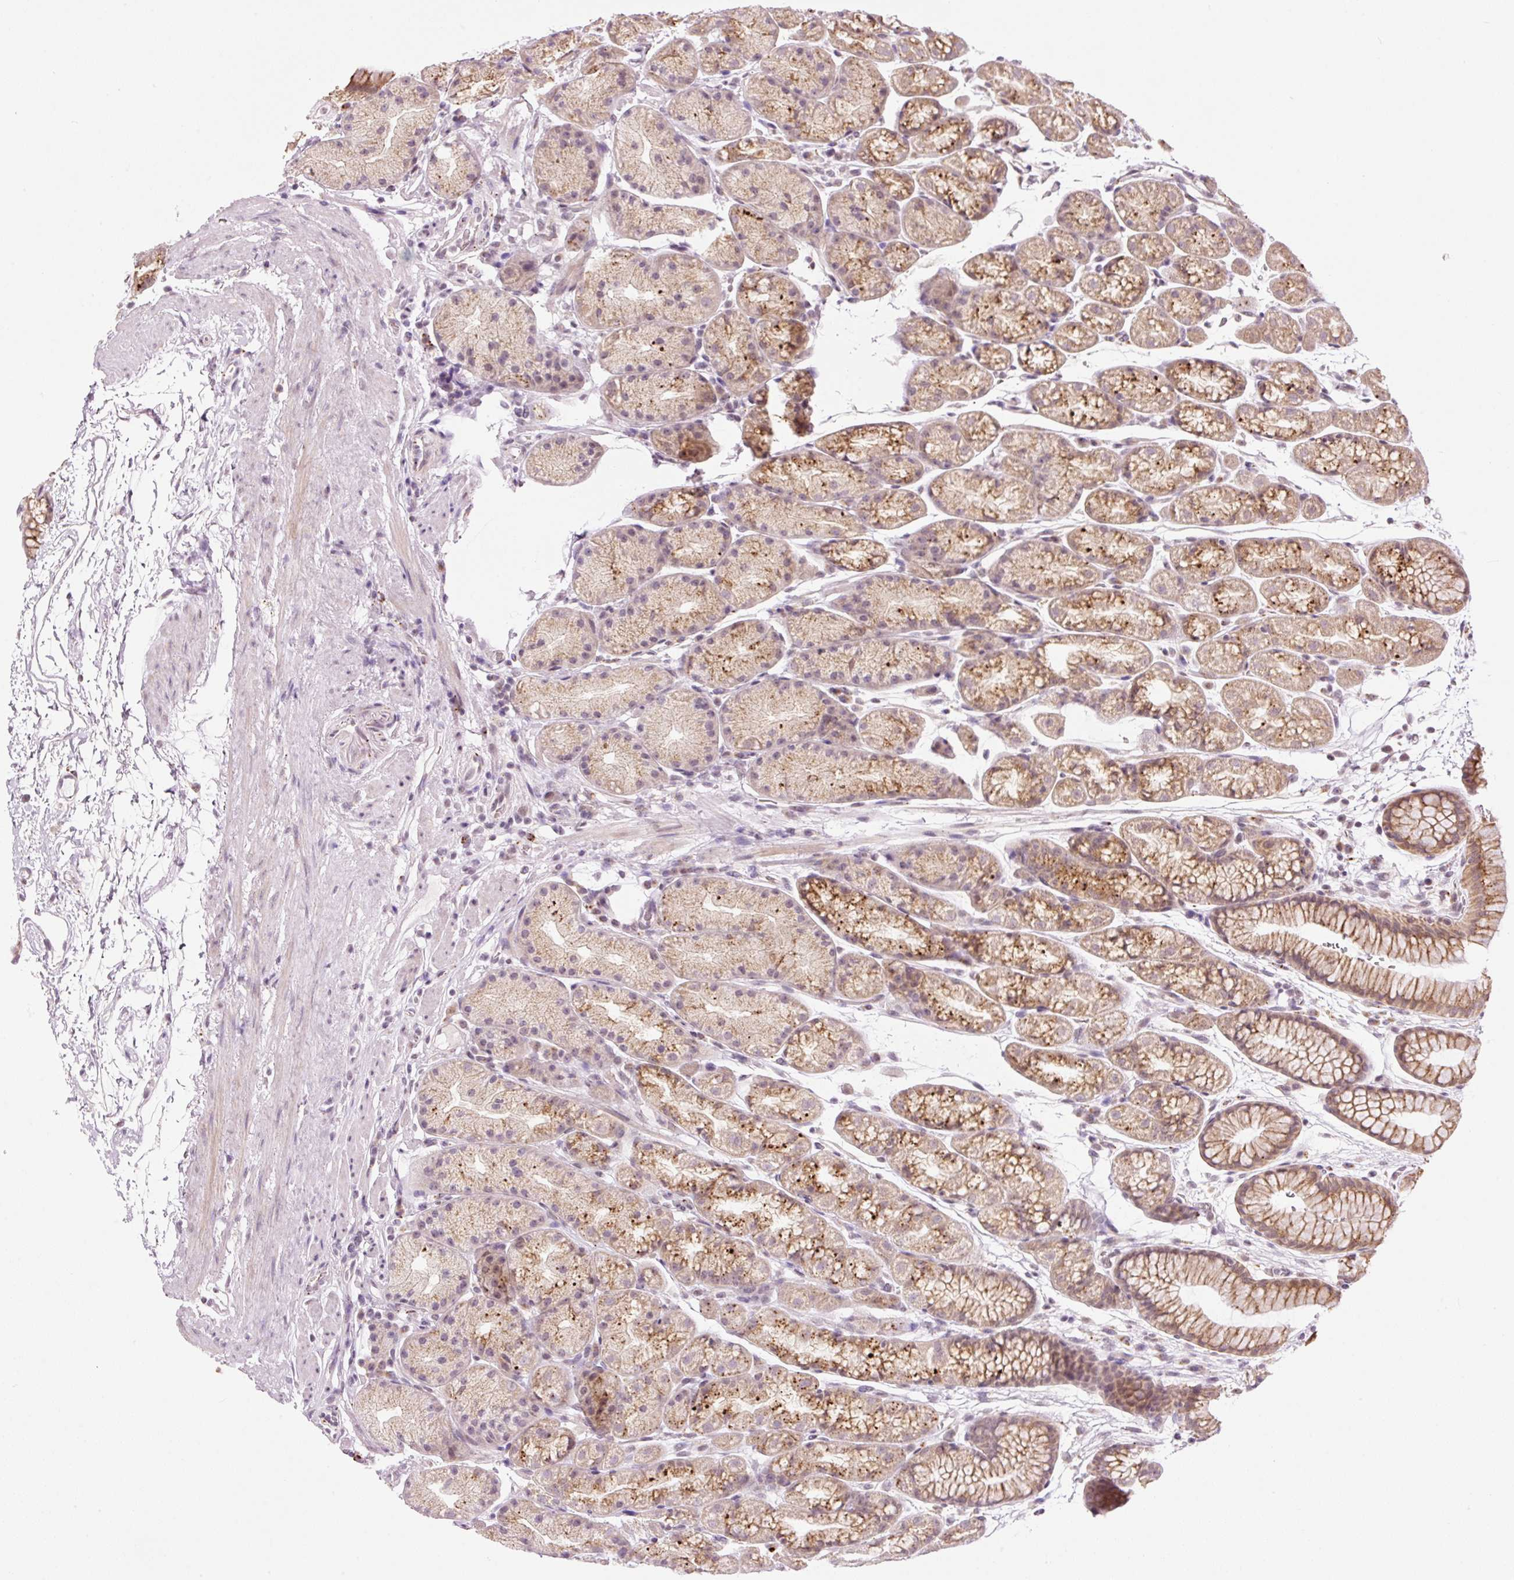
{"staining": {"intensity": "moderate", "quantity": ">75%", "location": "cytoplasmic/membranous"}, "tissue": "stomach", "cell_type": "Glandular cells", "image_type": "normal", "snomed": [{"axis": "morphology", "description": "Normal tissue, NOS"}, {"axis": "topography", "description": "Stomach, lower"}], "caption": "This micrograph exhibits immunohistochemistry (IHC) staining of normal human stomach, with medium moderate cytoplasmic/membranous staining in about >75% of glandular cells.", "gene": "ZNF639", "patient": {"sex": "male", "age": 67}}